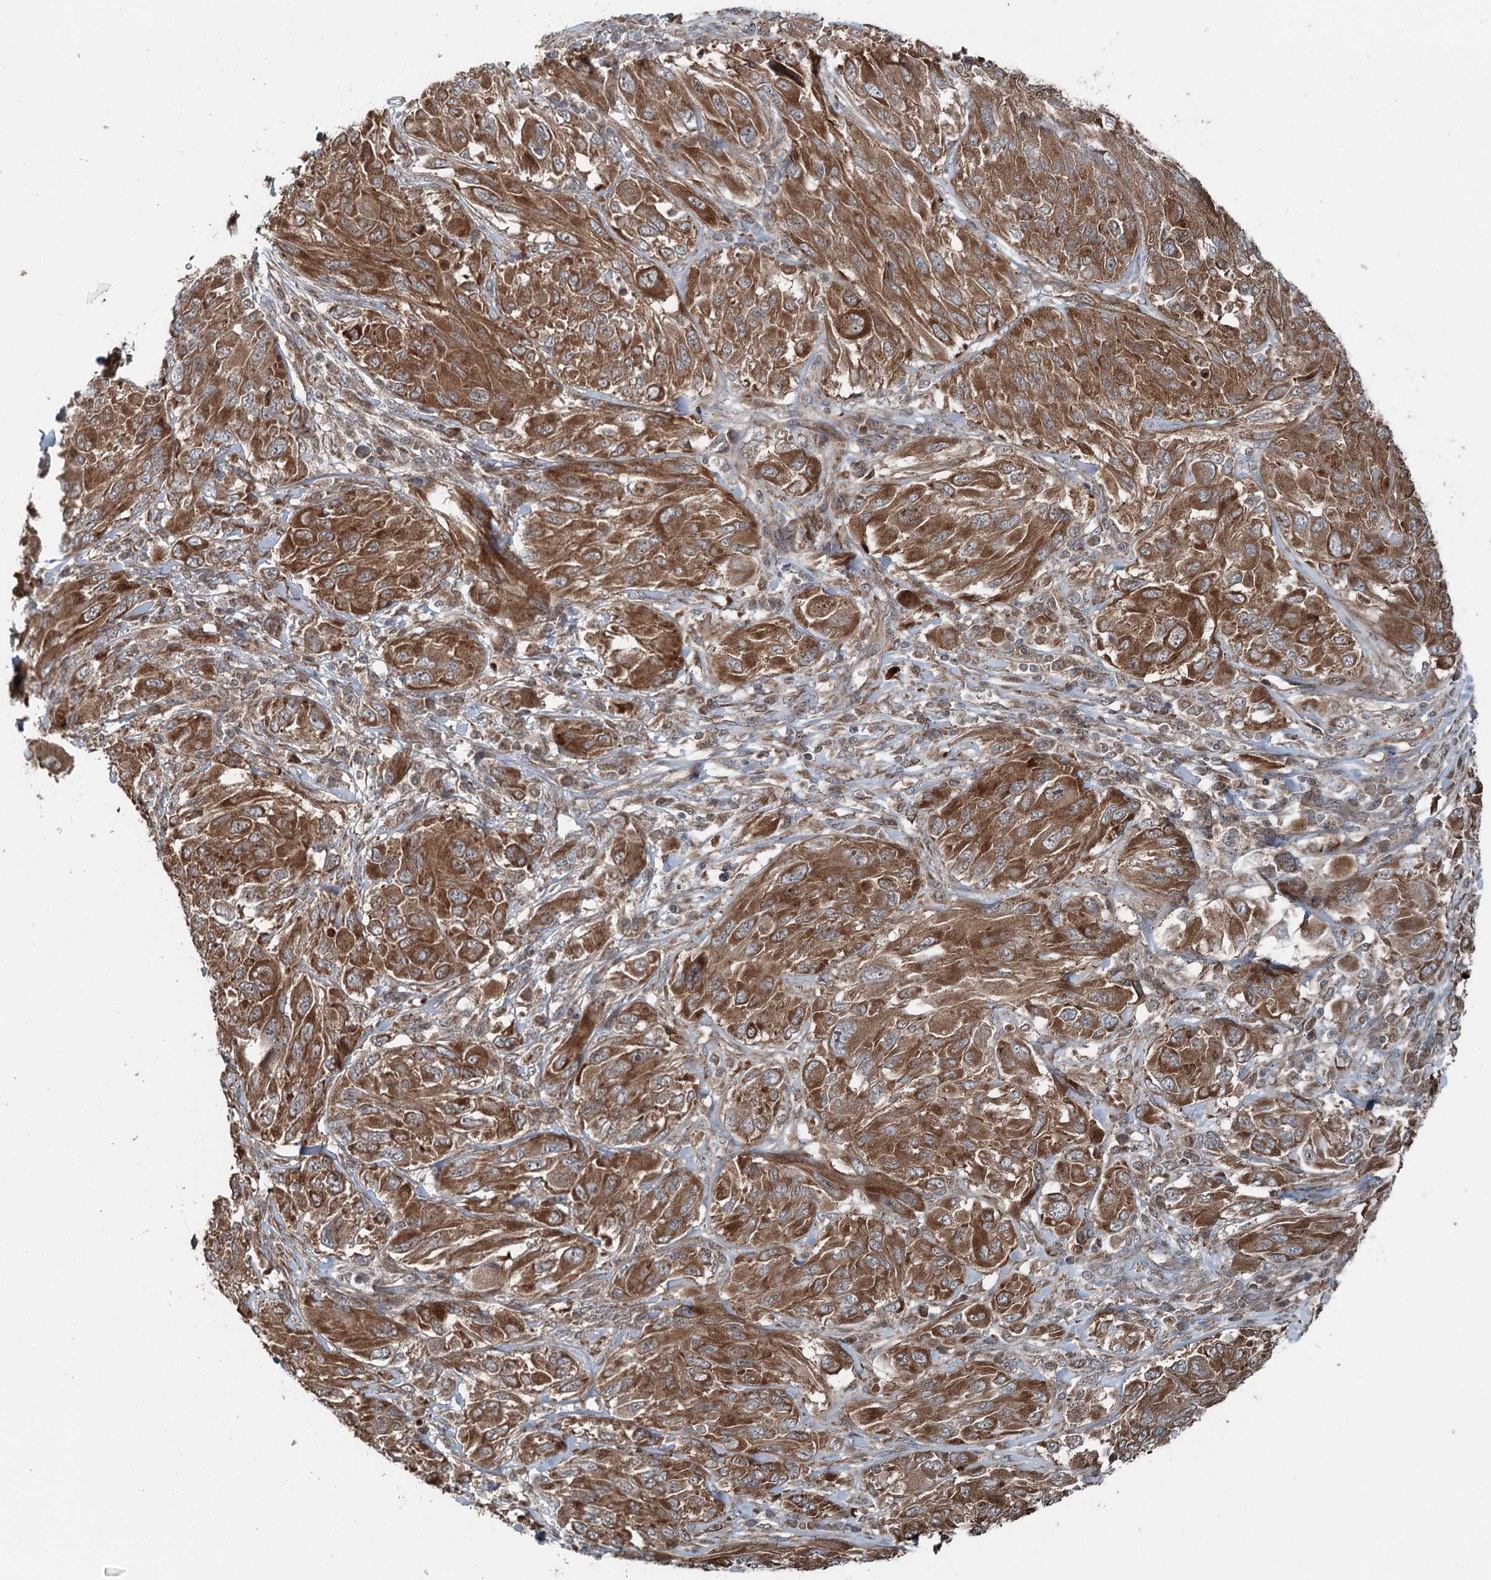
{"staining": {"intensity": "moderate", "quantity": ">75%", "location": "cytoplasmic/membranous"}, "tissue": "melanoma", "cell_type": "Tumor cells", "image_type": "cancer", "snomed": [{"axis": "morphology", "description": "Malignant melanoma, NOS"}, {"axis": "topography", "description": "Skin"}], "caption": "This is a micrograph of IHC staining of malignant melanoma, which shows moderate expression in the cytoplasmic/membranous of tumor cells.", "gene": "WAPL", "patient": {"sex": "female", "age": 91}}